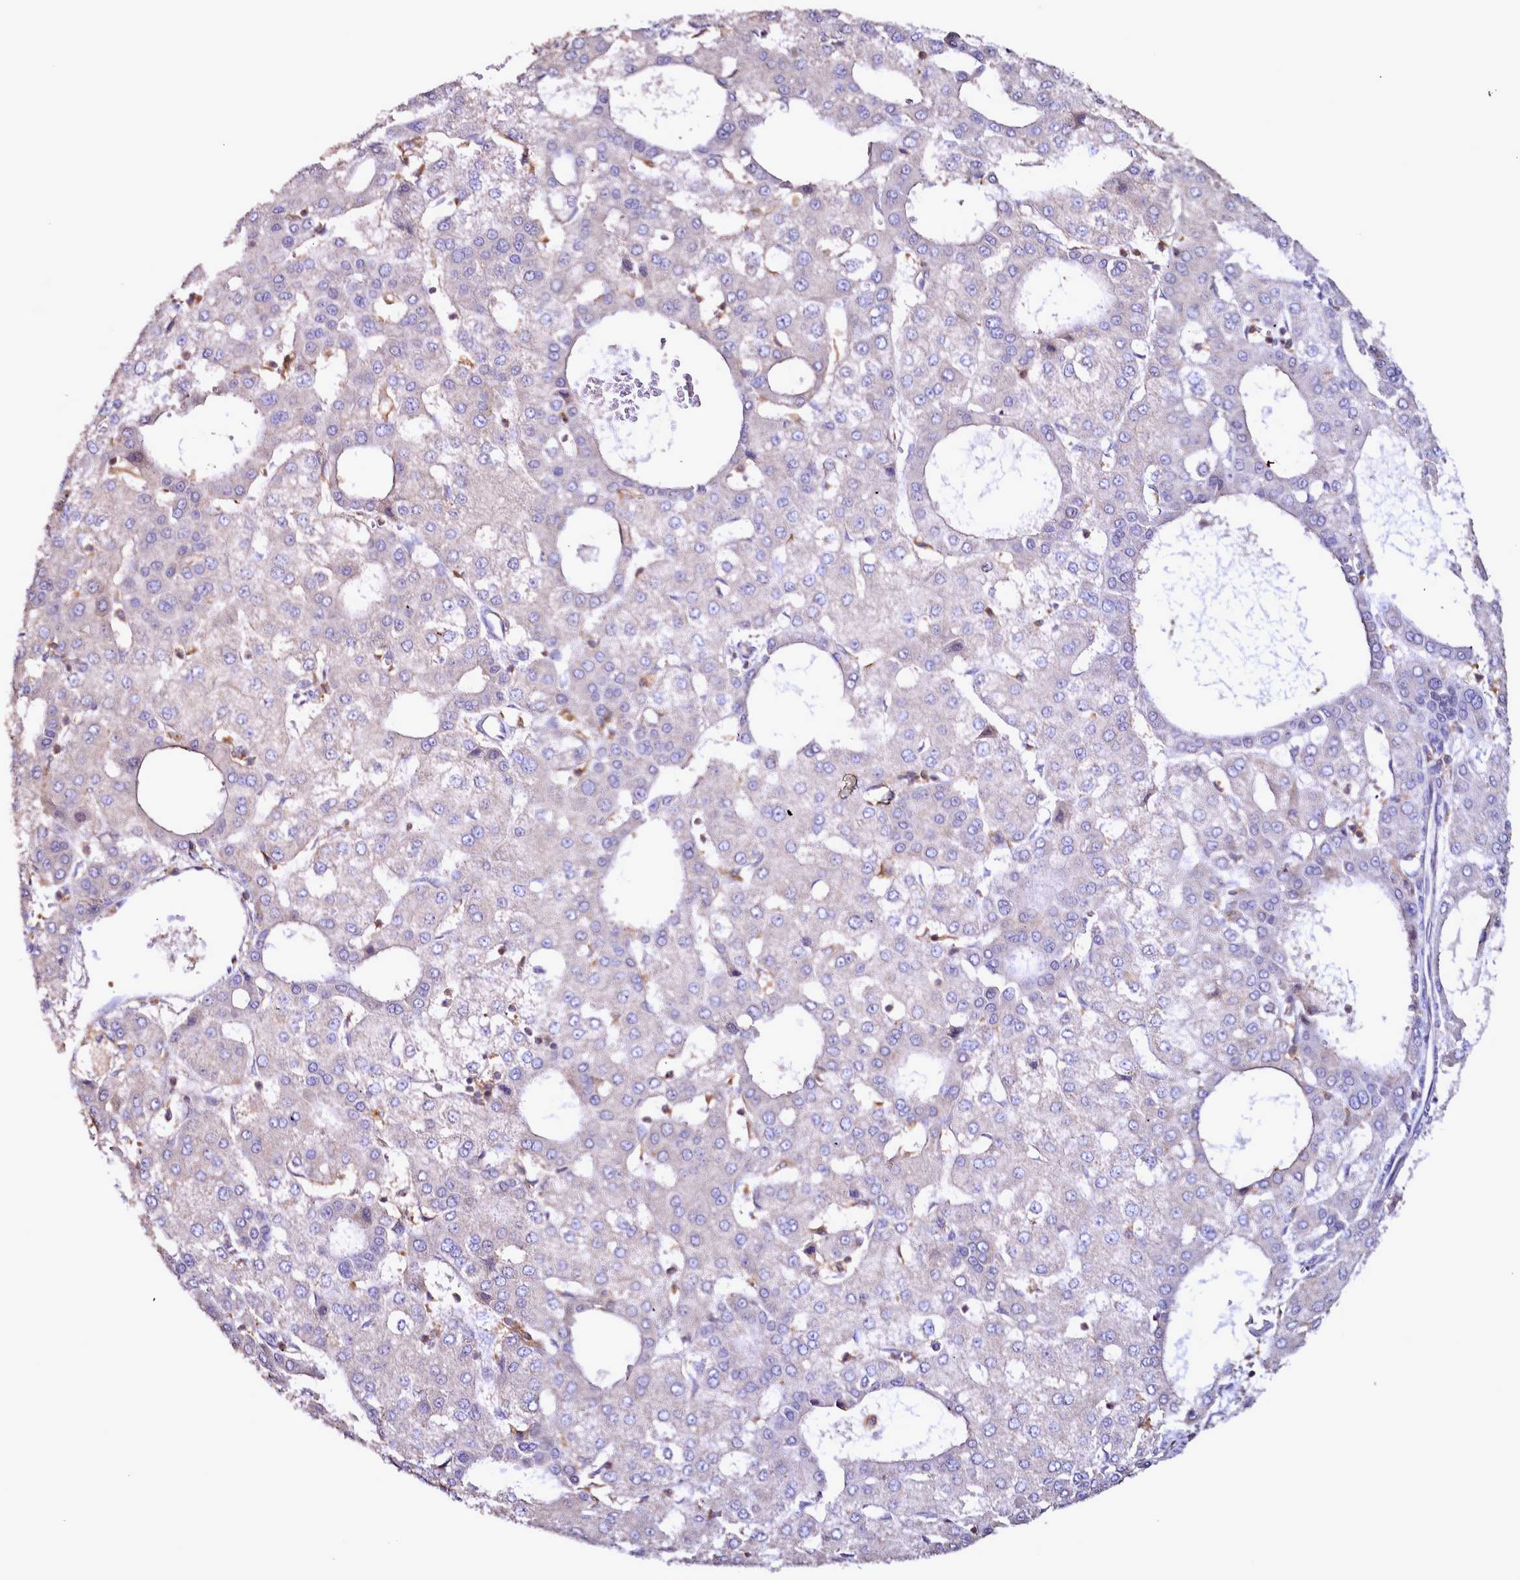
{"staining": {"intensity": "negative", "quantity": "none", "location": "none"}, "tissue": "liver cancer", "cell_type": "Tumor cells", "image_type": "cancer", "snomed": [{"axis": "morphology", "description": "Carcinoma, Hepatocellular, NOS"}, {"axis": "topography", "description": "Liver"}], "caption": "The immunohistochemistry (IHC) photomicrograph has no significant staining in tumor cells of liver cancer tissue.", "gene": "NCKAP1L", "patient": {"sex": "male", "age": 47}}